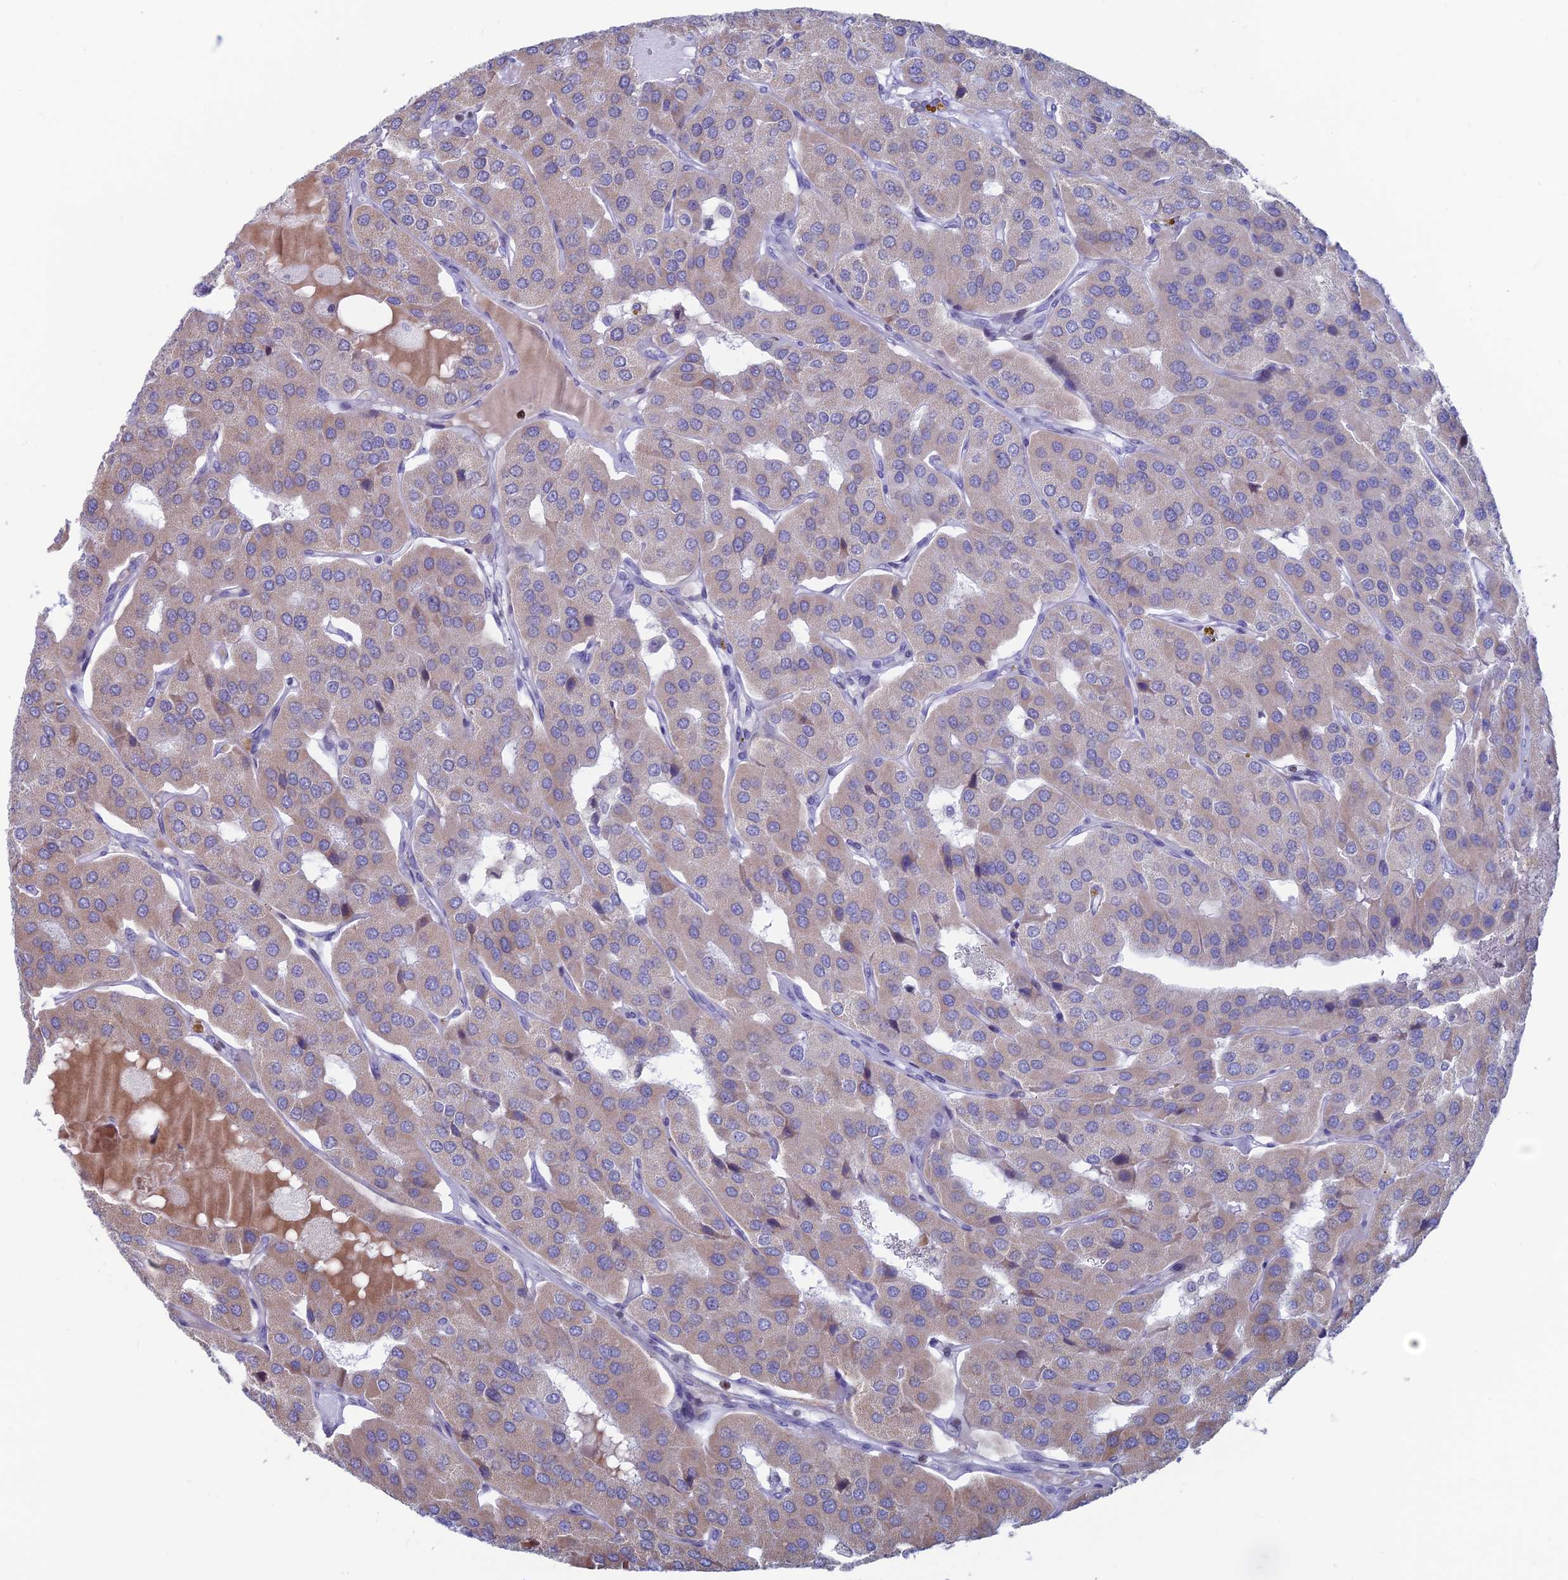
{"staining": {"intensity": "weak", "quantity": "25%-75%", "location": "cytoplasmic/membranous"}, "tissue": "parathyroid gland", "cell_type": "Glandular cells", "image_type": "normal", "snomed": [{"axis": "morphology", "description": "Normal tissue, NOS"}, {"axis": "morphology", "description": "Adenoma, NOS"}, {"axis": "topography", "description": "Parathyroid gland"}], "caption": "An image of parathyroid gland stained for a protein exhibits weak cytoplasmic/membranous brown staining in glandular cells.", "gene": "CERS6", "patient": {"sex": "female", "age": 86}}